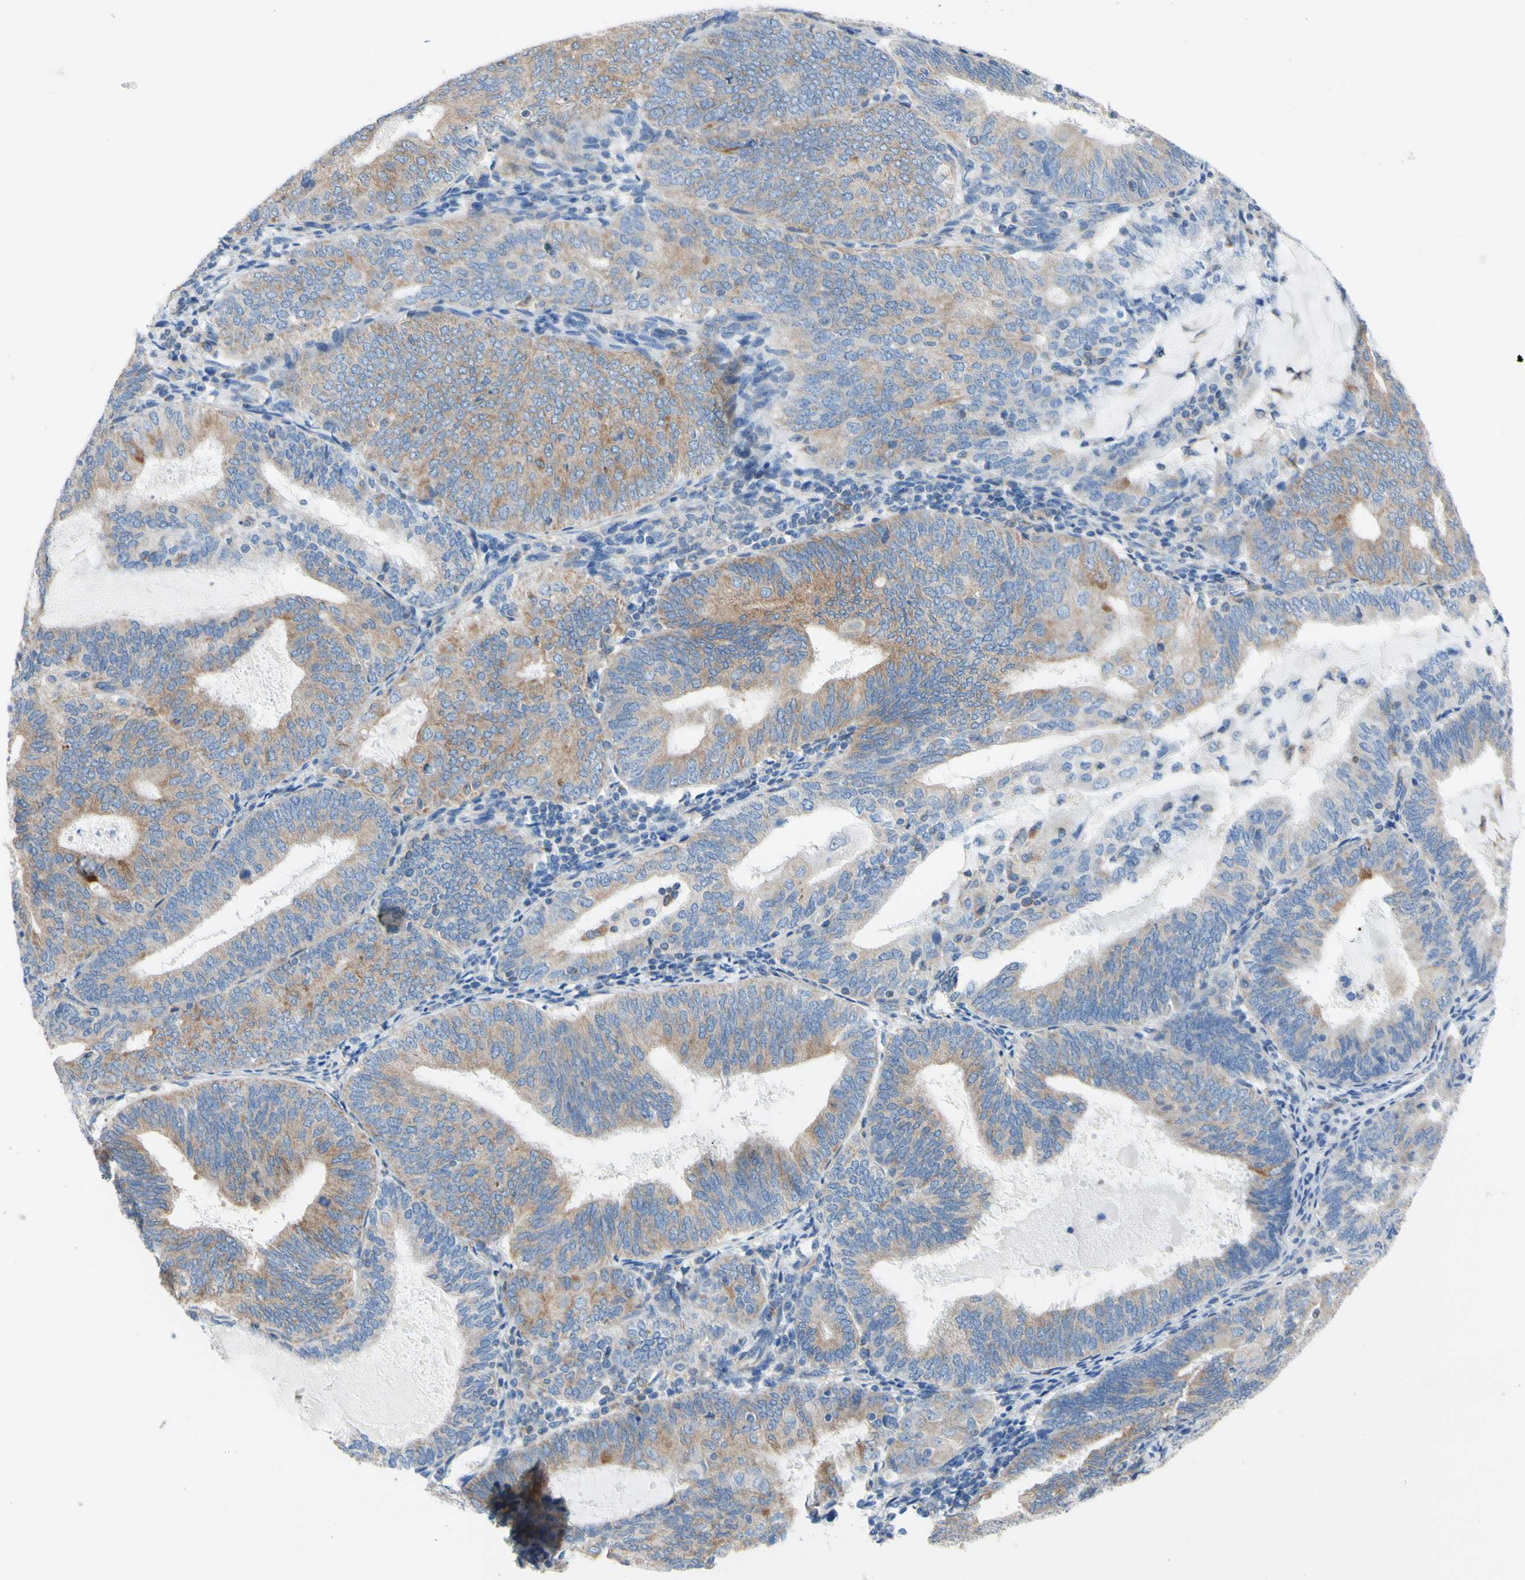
{"staining": {"intensity": "moderate", "quantity": "25%-75%", "location": "cytoplasmic/membranous"}, "tissue": "endometrial cancer", "cell_type": "Tumor cells", "image_type": "cancer", "snomed": [{"axis": "morphology", "description": "Adenocarcinoma, NOS"}, {"axis": "topography", "description": "Endometrium"}], "caption": "A photomicrograph showing moderate cytoplasmic/membranous positivity in about 25%-75% of tumor cells in endometrial cancer (adenocarcinoma), as visualized by brown immunohistochemical staining.", "gene": "RETREG2", "patient": {"sex": "female", "age": 81}}